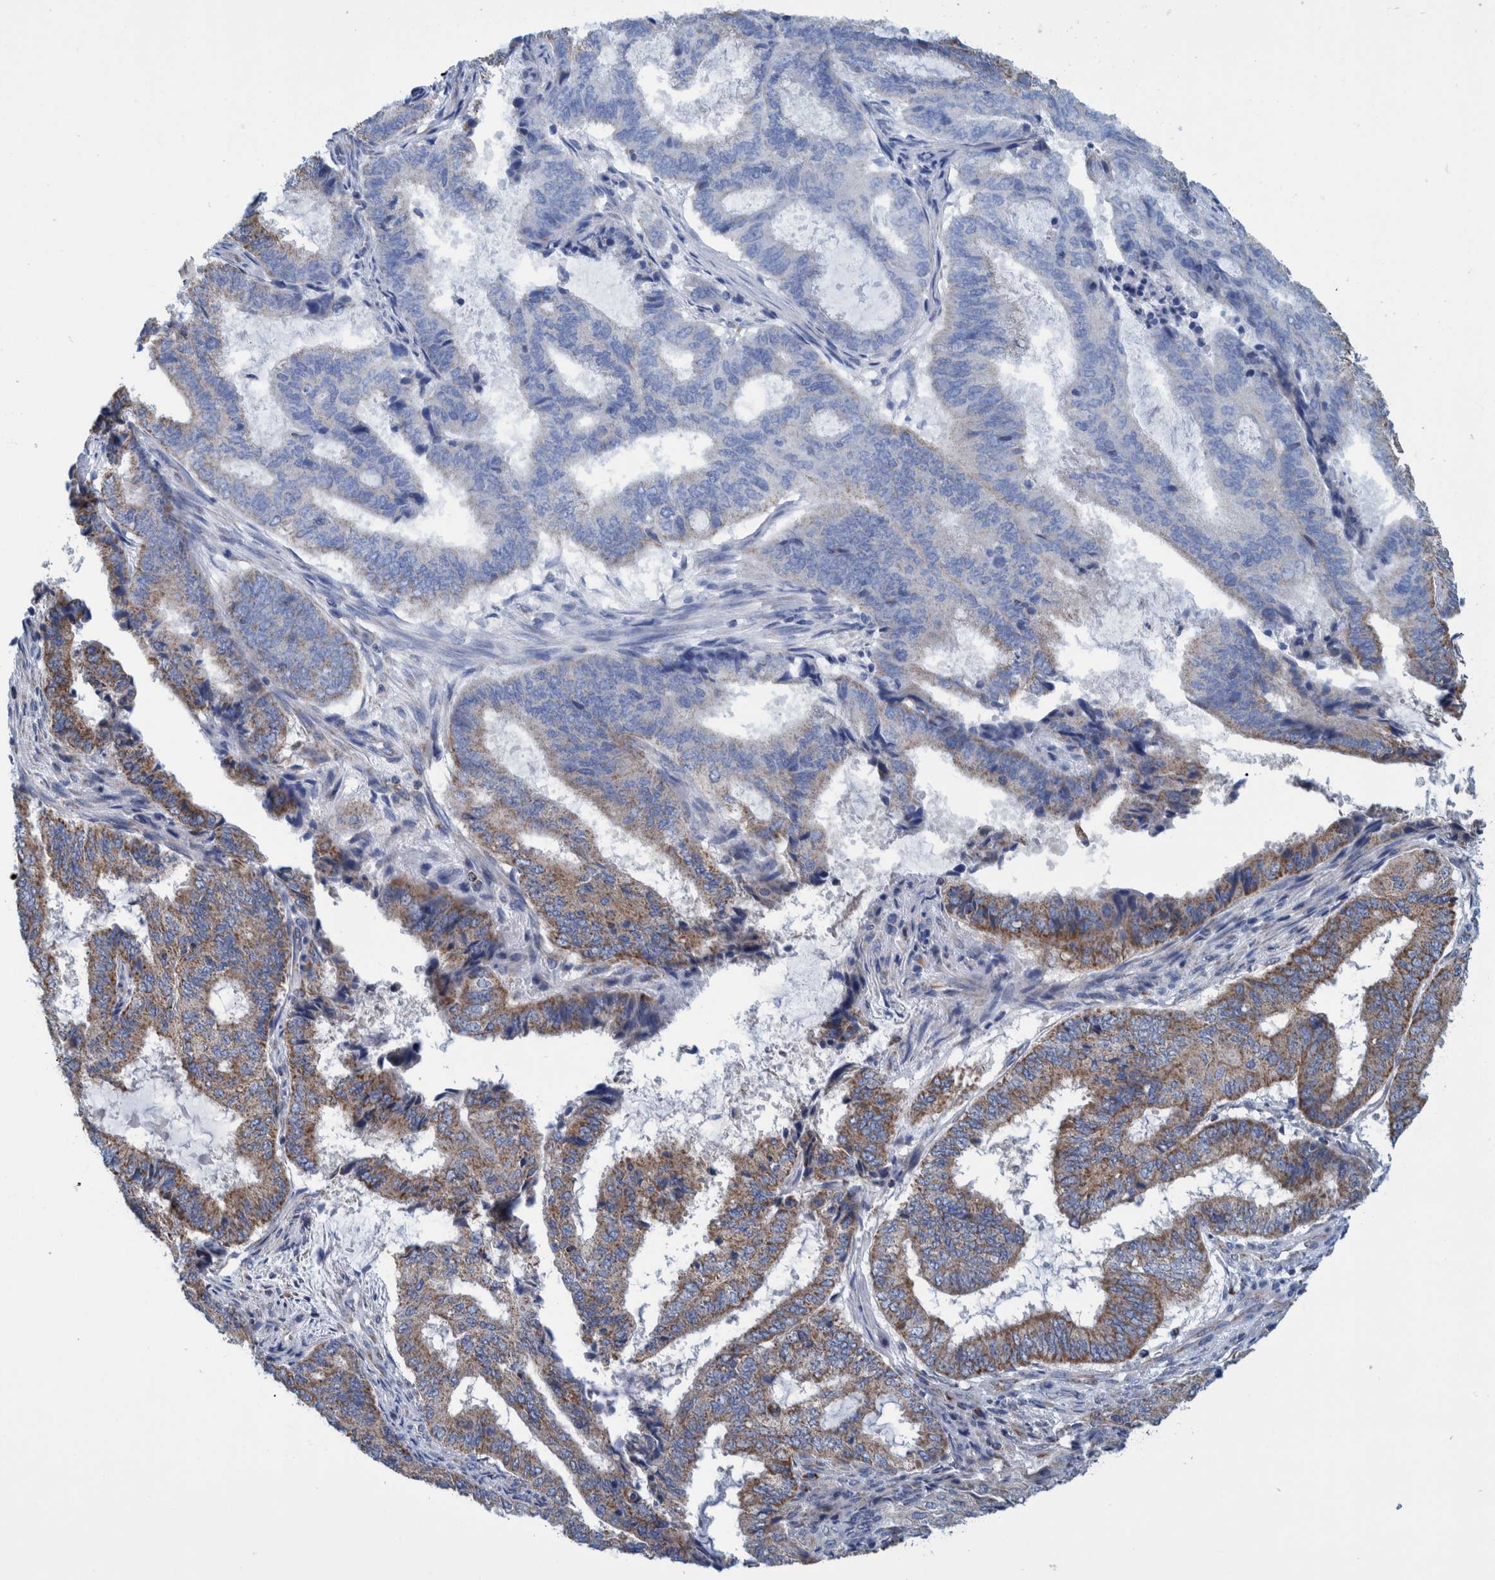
{"staining": {"intensity": "moderate", "quantity": "25%-75%", "location": "cytoplasmic/membranous"}, "tissue": "endometrial cancer", "cell_type": "Tumor cells", "image_type": "cancer", "snomed": [{"axis": "morphology", "description": "Adenocarcinoma, NOS"}, {"axis": "topography", "description": "Endometrium"}], "caption": "There is medium levels of moderate cytoplasmic/membranous staining in tumor cells of endometrial cancer (adenocarcinoma), as demonstrated by immunohistochemical staining (brown color).", "gene": "BZW2", "patient": {"sex": "female", "age": 51}}